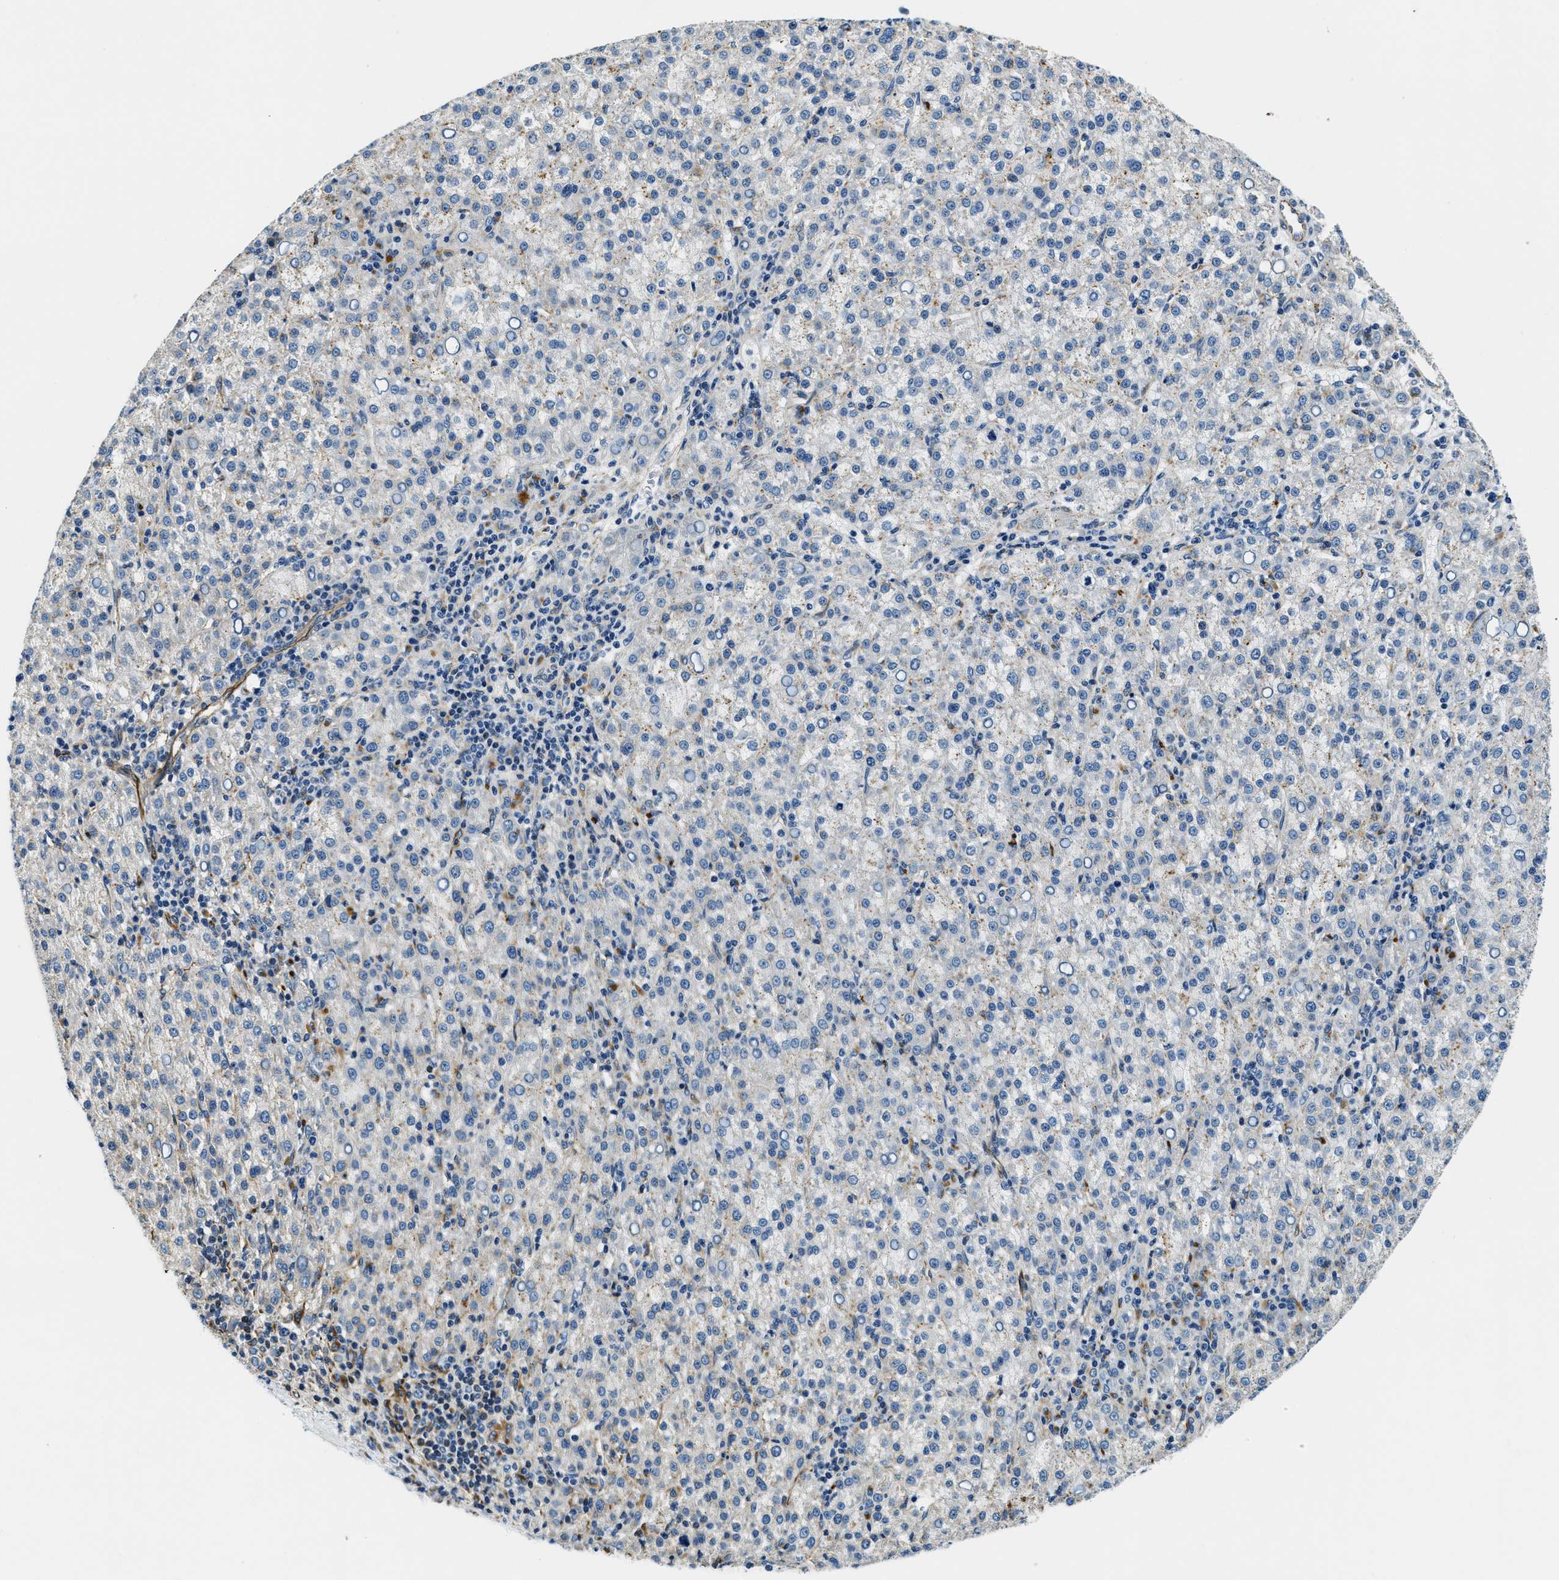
{"staining": {"intensity": "weak", "quantity": "<25%", "location": "cytoplasmic/membranous"}, "tissue": "liver cancer", "cell_type": "Tumor cells", "image_type": "cancer", "snomed": [{"axis": "morphology", "description": "Carcinoma, Hepatocellular, NOS"}, {"axis": "topography", "description": "Liver"}], "caption": "Immunohistochemistry (IHC) histopathology image of human liver hepatocellular carcinoma stained for a protein (brown), which displays no positivity in tumor cells. (DAB immunohistochemistry (IHC) with hematoxylin counter stain).", "gene": "GNS", "patient": {"sex": "female", "age": 58}}